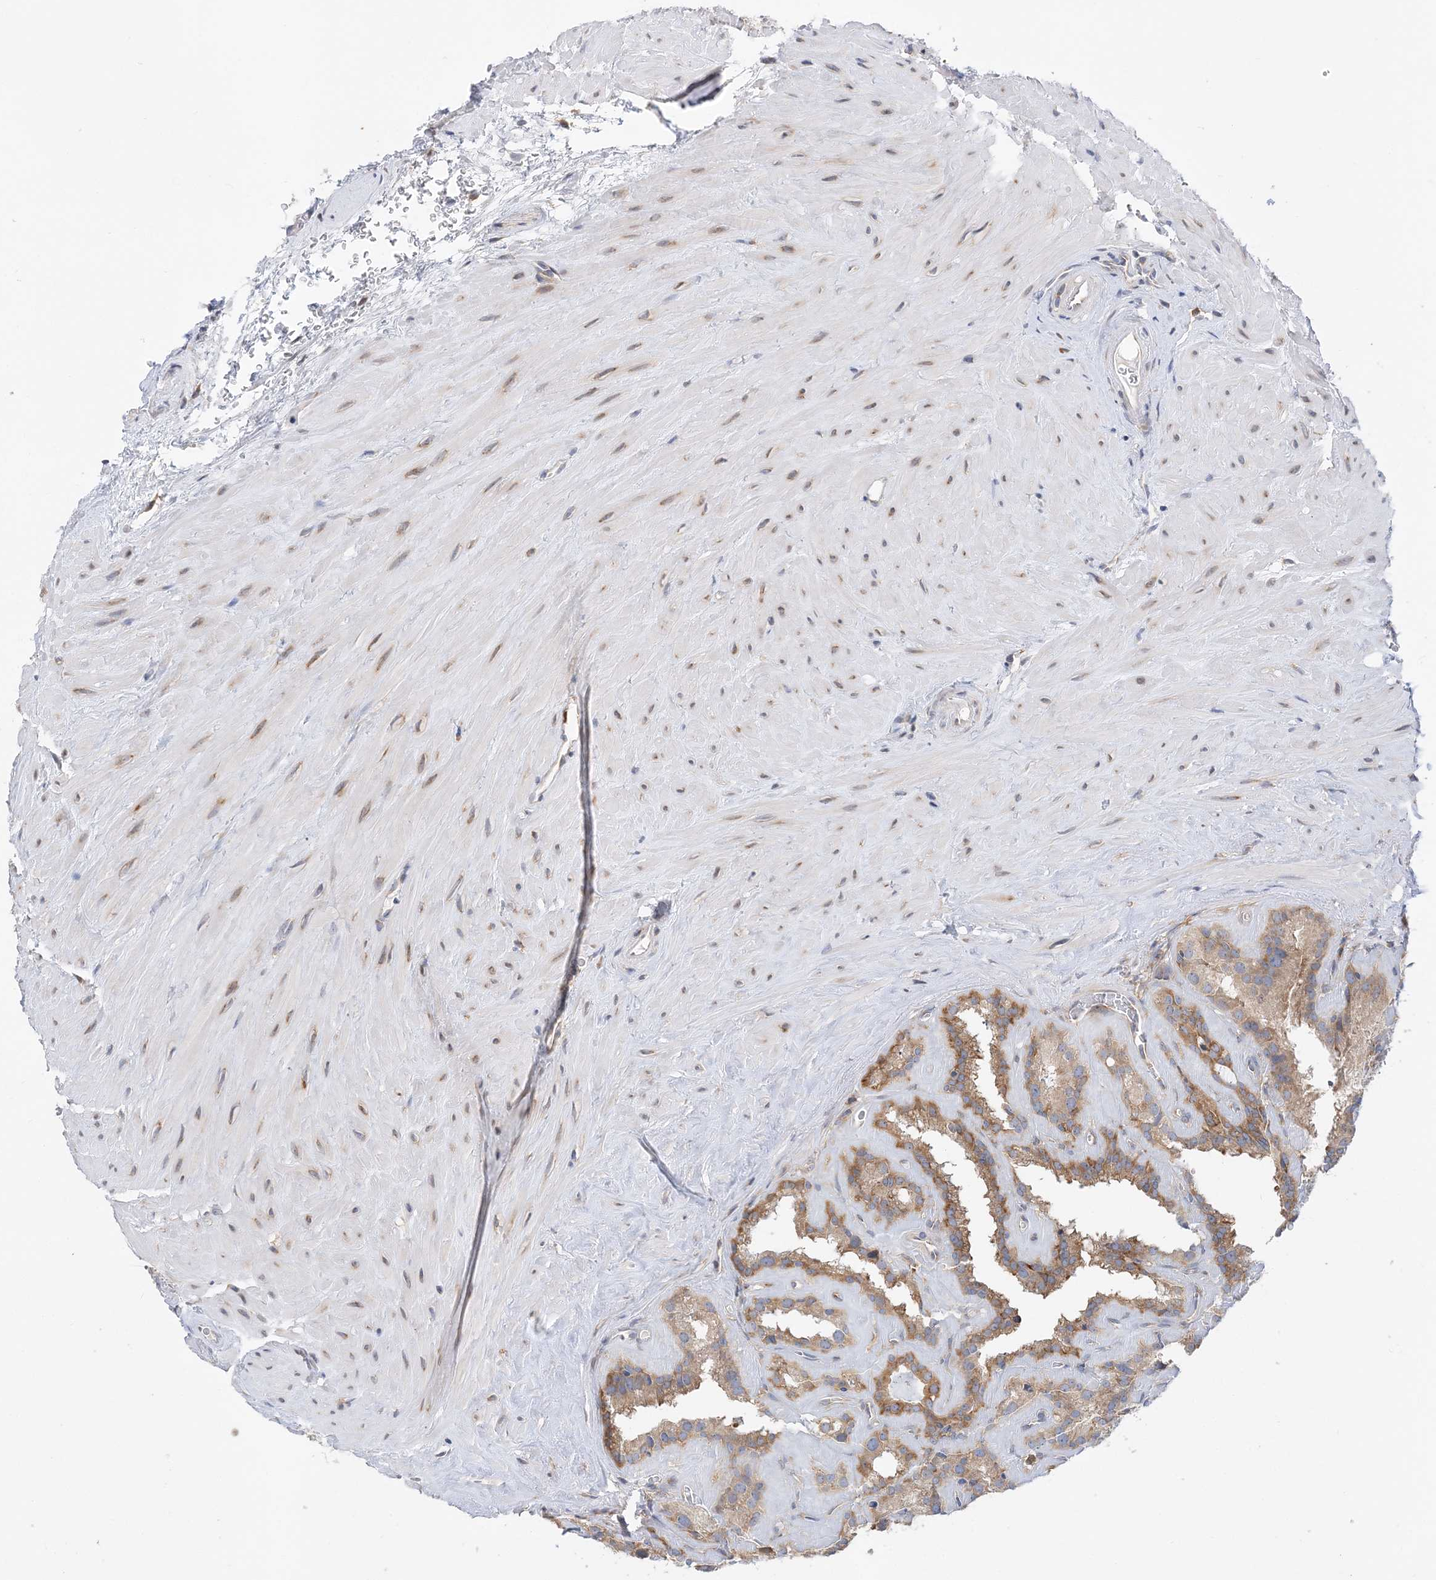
{"staining": {"intensity": "moderate", "quantity": ">75%", "location": "cytoplasmic/membranous"}, "tissue": "seminal vesicle", "cell_type": "Glandular cells", "image_type": "normal", "snomed": [{"axis": "morphology", "description": "Normal tissue, NOS"}, {"axis": "topography", "description": "Prostate"}, {"axis": "topography", "description": "Seminal veicle"}], "caption": "Protein staining reveals moderate cytoplasmic/membranous expression in approximately >75% of glandular cells in benign seminal vesicle.", "gene": "LARP4B", "patient": {"sex": "male", "age": 59}}